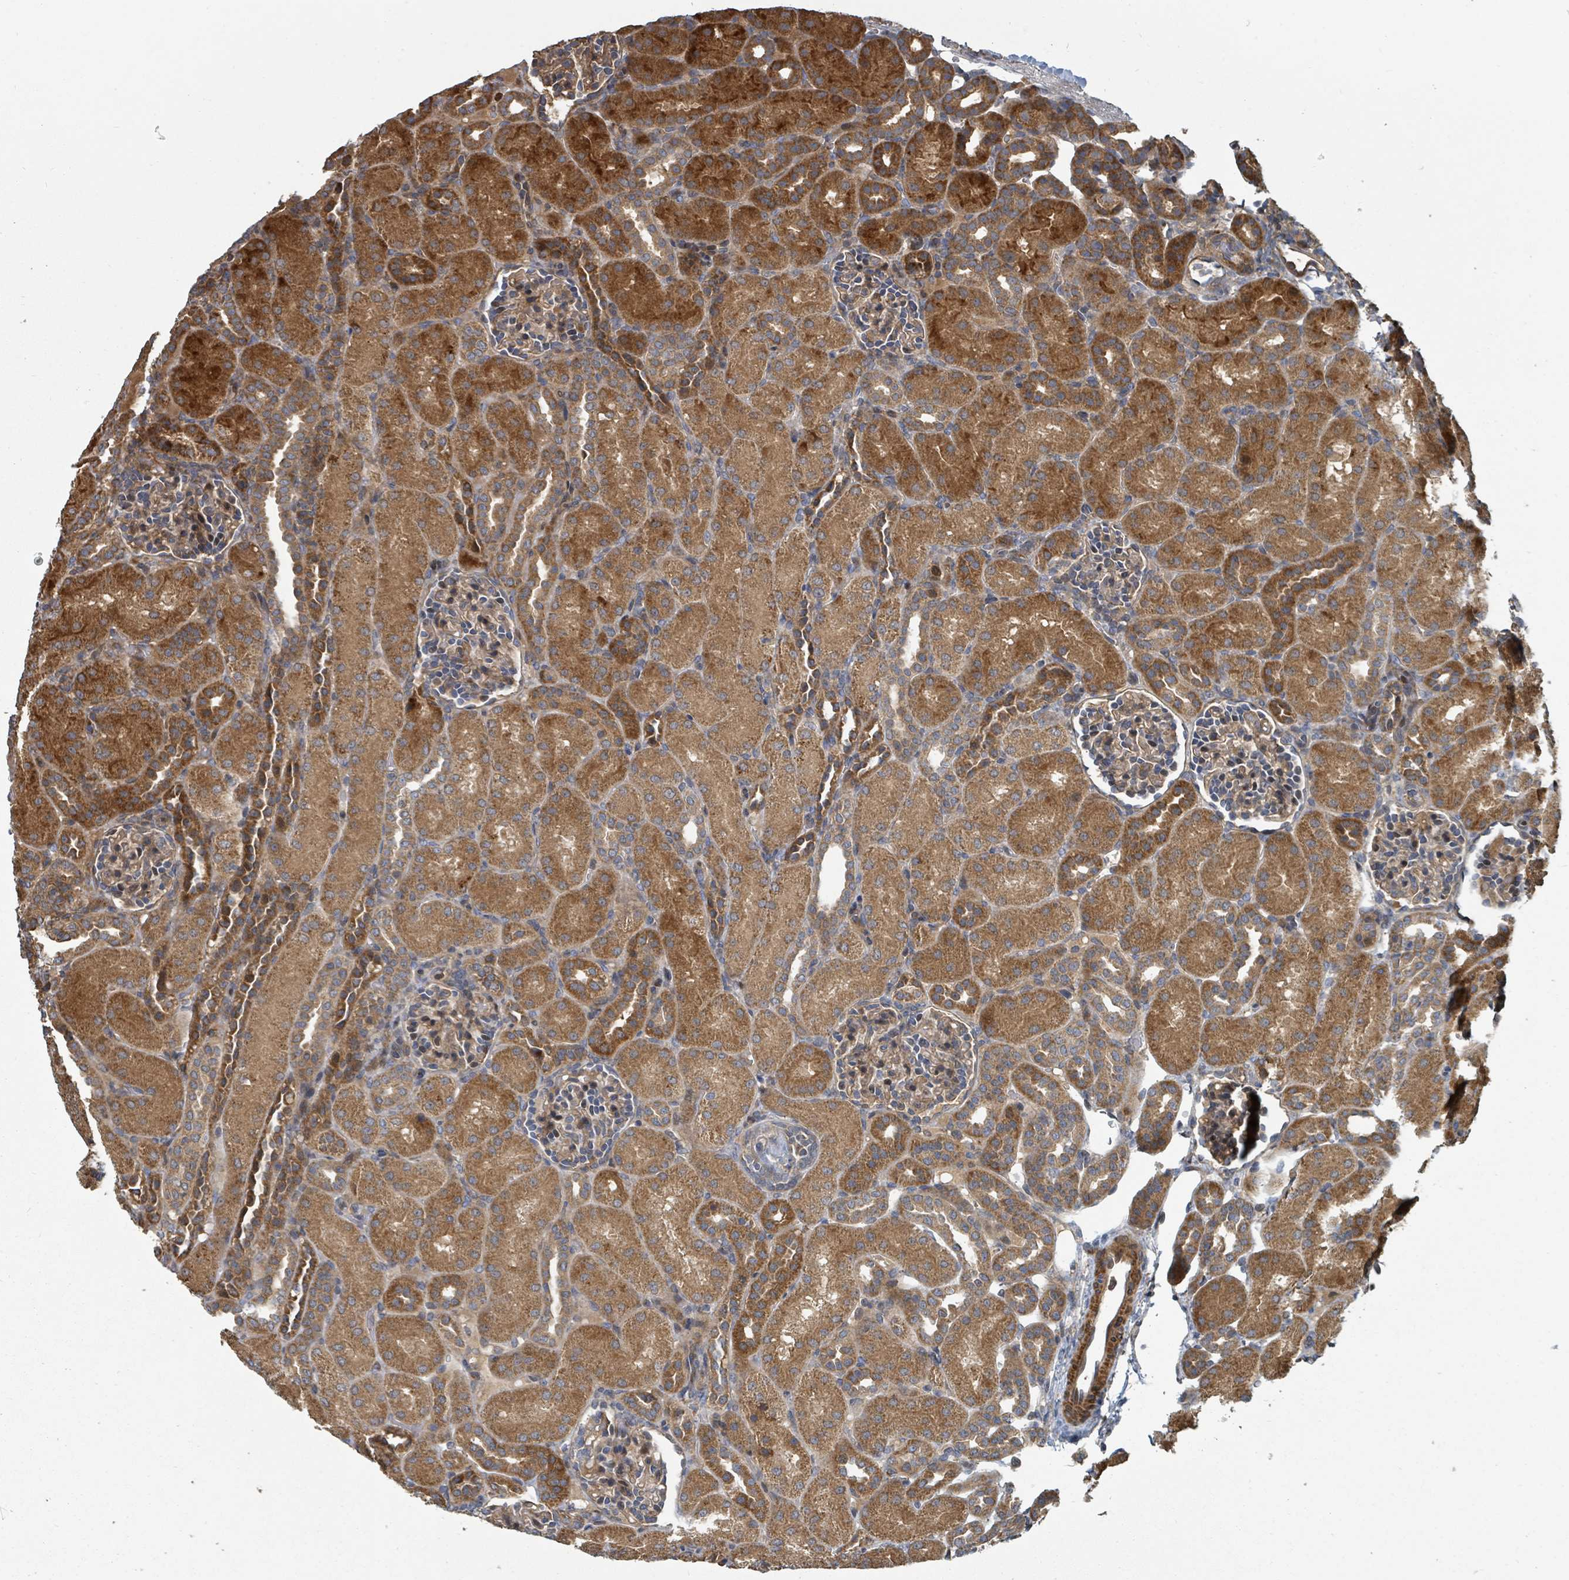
{"staining": {"intensity": "moderate", "quantity": ">75%", "location": "cytoplasmic/membranous"}, "tissue": "kidney", "cell_type": "Cells in glomeruli", "image_type": "normal", "snomed": [{"axis": "morphology", "description": "Normal tissue, NOS"}, {"axis": "topography", "description": "Kidney"}], "caption": "Protein analysis of benign kidney reveals moderate cytoplasmic/membranous positivity in approximately >75% of cells in glomeruli.", "gene": "DPM1", "patient": {"sex": "male", "age": 1}}